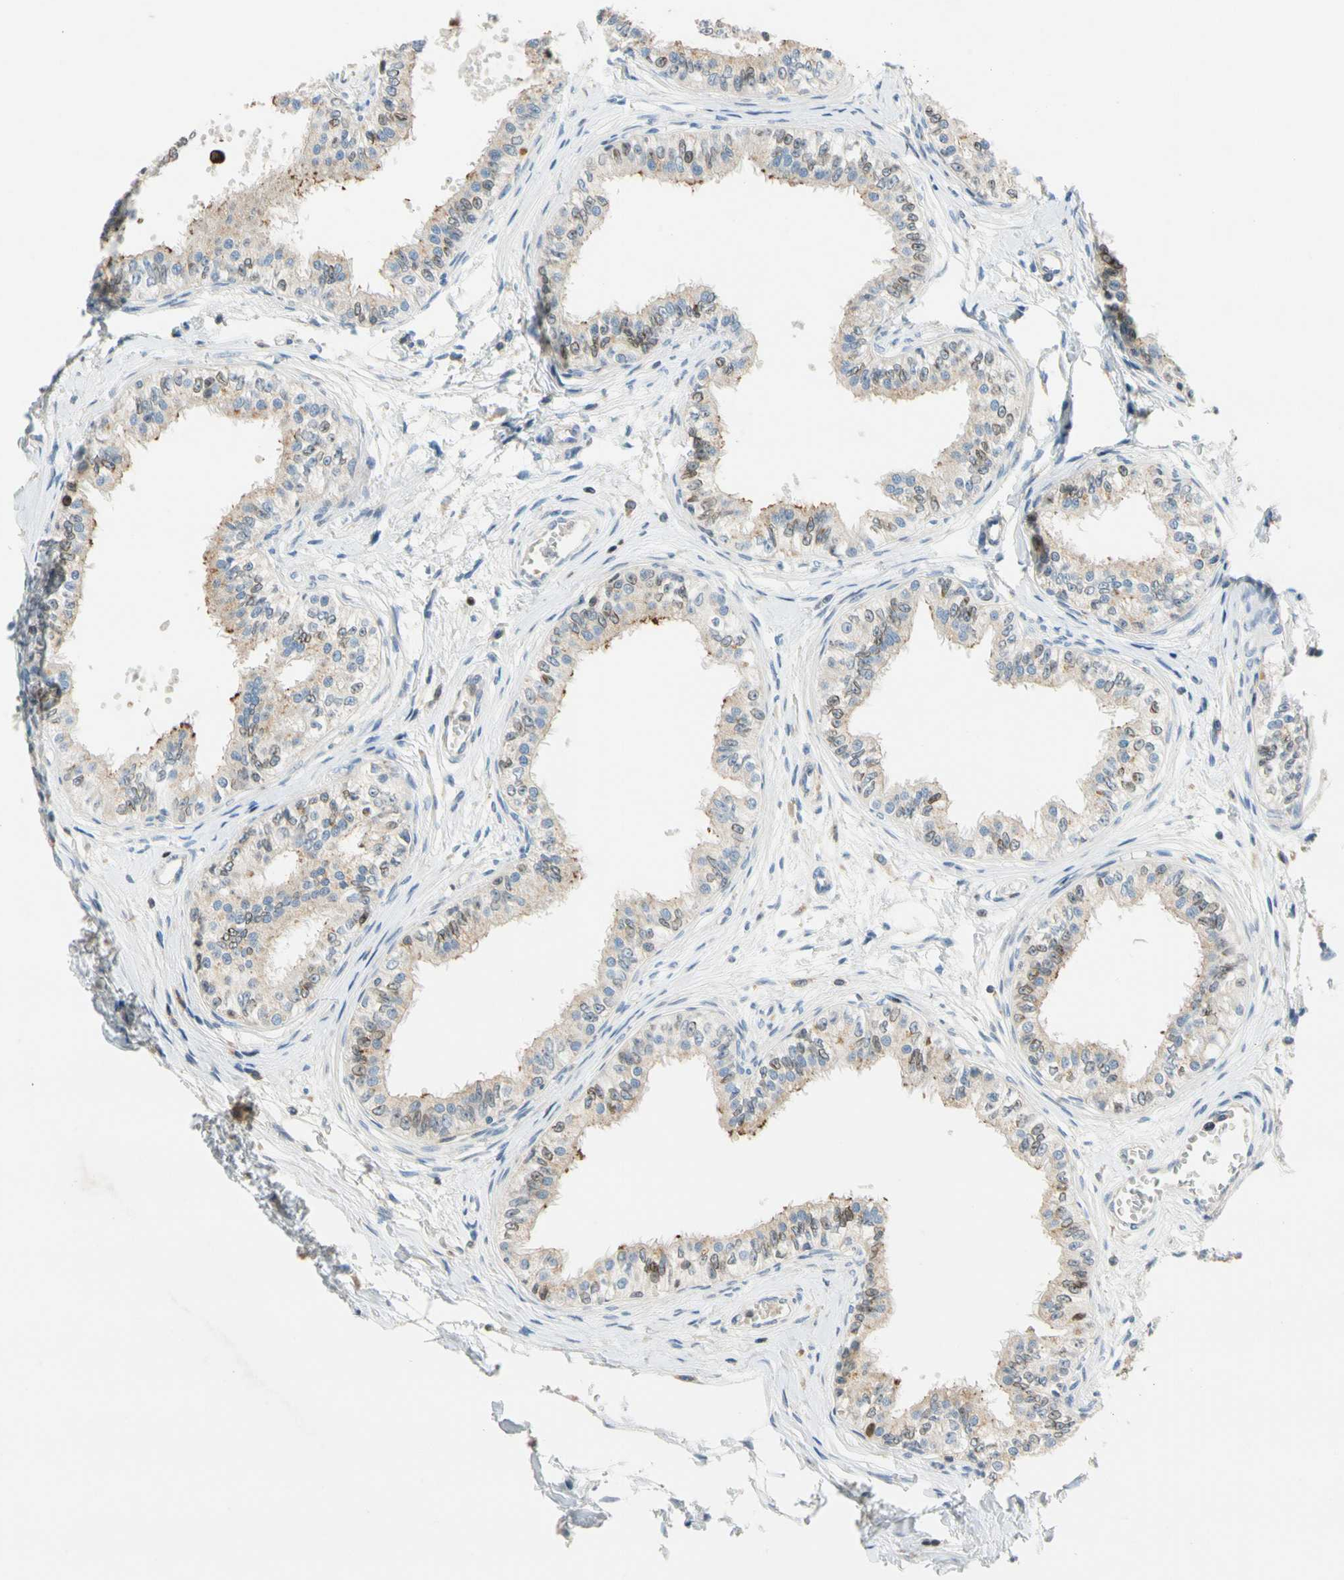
{"staining": {"intensity": "moderate", "quantity": "25%-75%", "location": "cytoplasmic/membranous,nuclear"}, "tissue": "epididymis", "cell_type": "Glandular cells", "image_type": "normal", "snomed": [{"axis": "morphology", "description": "Normal tissue, NOS"}, {"axis": "morphology", "description": "Adenocarcinoma, metastatic, NOS"}, {"axis": "topography", "description": "Testis"}, {"axis": "topography", "description": "Epididymis"}], "caption": "IHC staining of unremarkable epididymis, which shows medium levels of moderate cytoplasmic/membranous,nuclear positivity in approximately 25%-75% of glandular cells indicating moderate cytoplasmic/membranous,nuclear protein positivity. The staining was performed using DAB (3,3'-diaminobenzidine) (brown) for protein detection and nuclei were counterstained in hematoxylin (blue).", "gene": "SP140", "patient": {"sex": "male", "age": 26}}